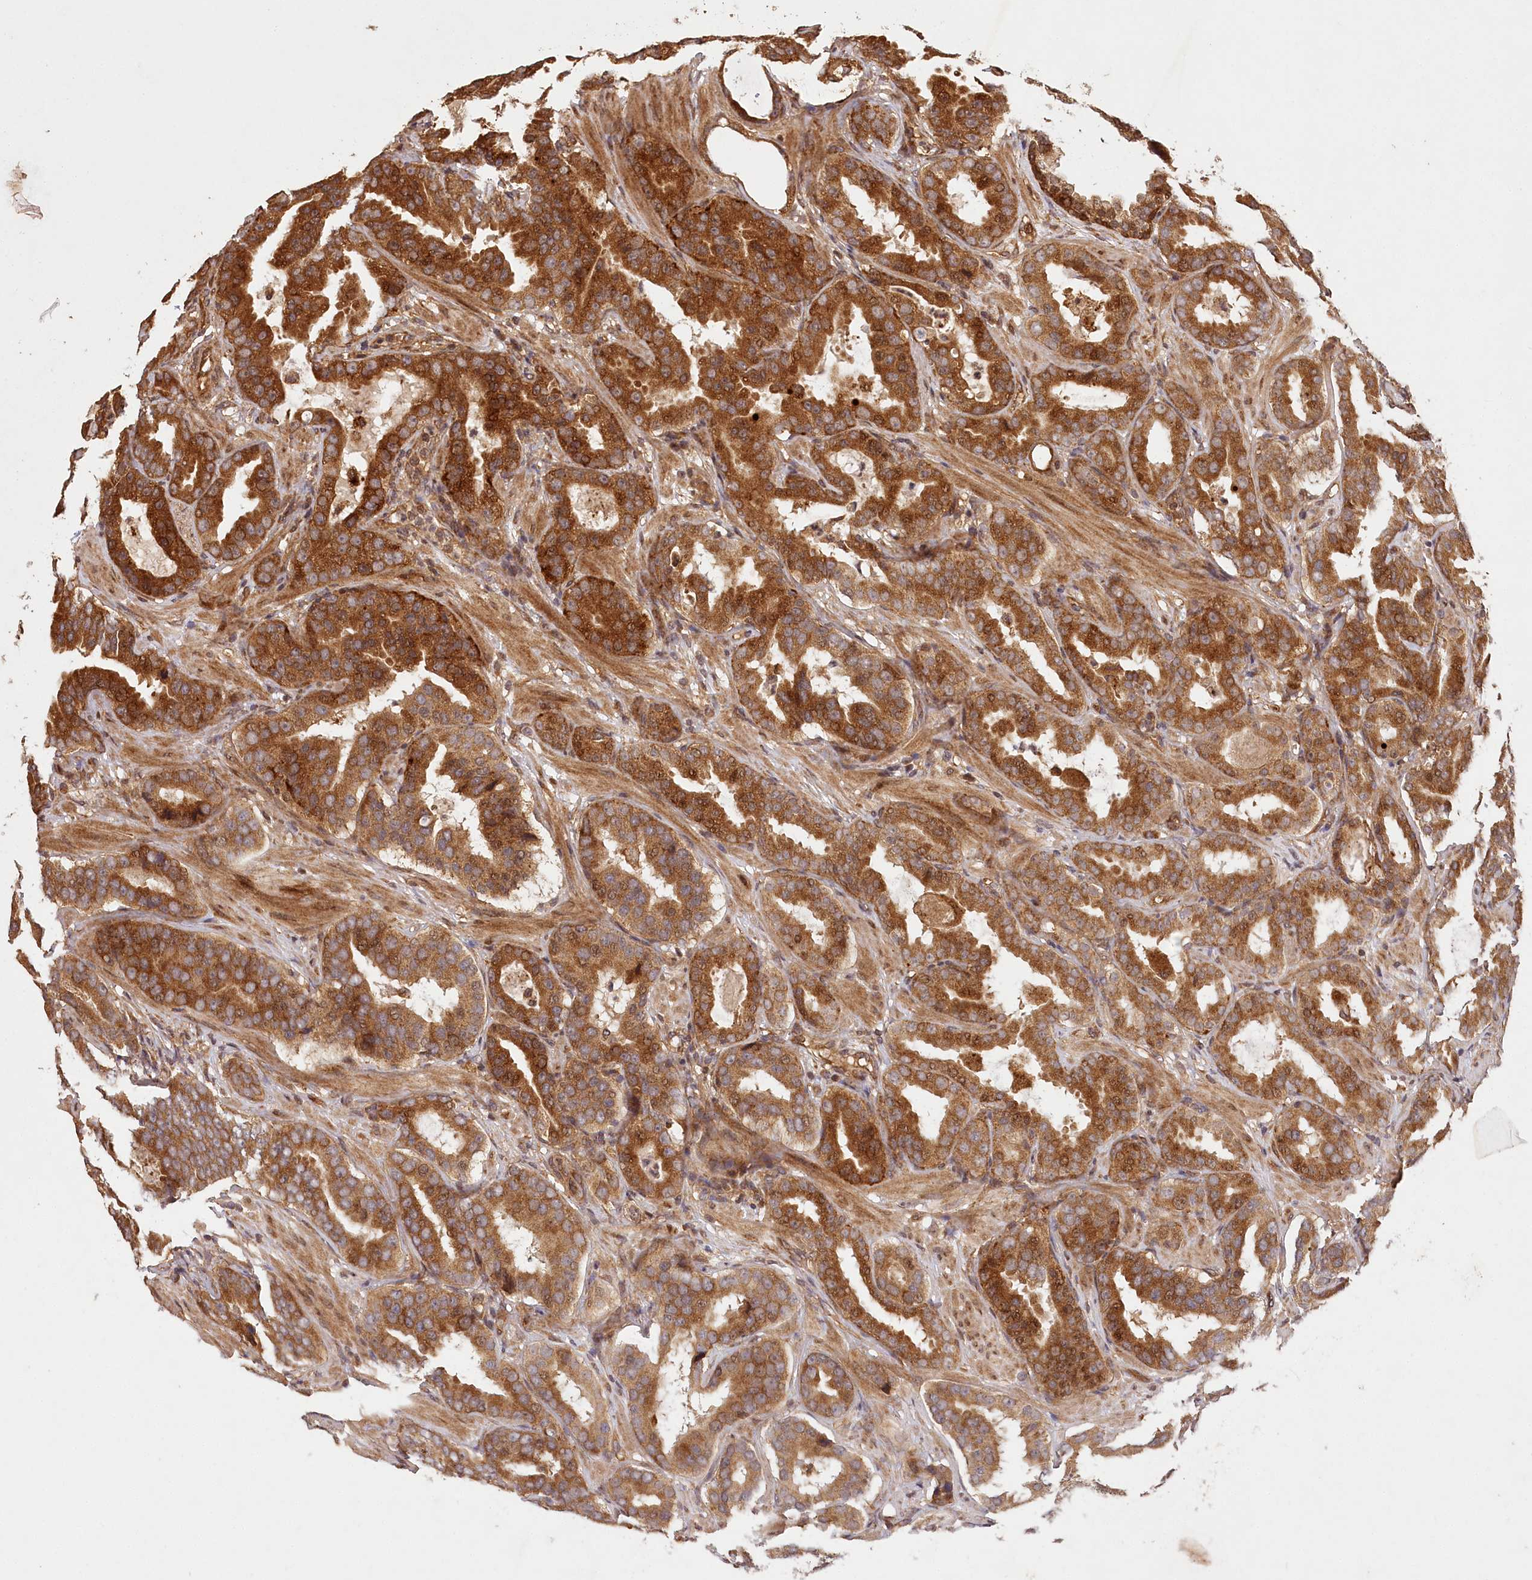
{"staining": {"intensity": "strong", "quantity": ">75%", "location": "cytoplasmic/membranous"}, "tissue": "prostate cancer", "cell_type": "Tumor cells", "image_type": "cancer", "snomed": [{"axis": "morphology", "description": "Adenocarcinoma, Low grade"}, {"axis": "topography", "description": "Prostate"}], "caption": "Strong cytoplasmic/membranous protein positivity is identified in approximately >75% of tumor cells in prostate adenocarcinoma (low-grade). (DAB = brown stain, brightfield microscopy at high magnification).", "gene": "LSS", "patient": {"sex": "male", "age": 59}}